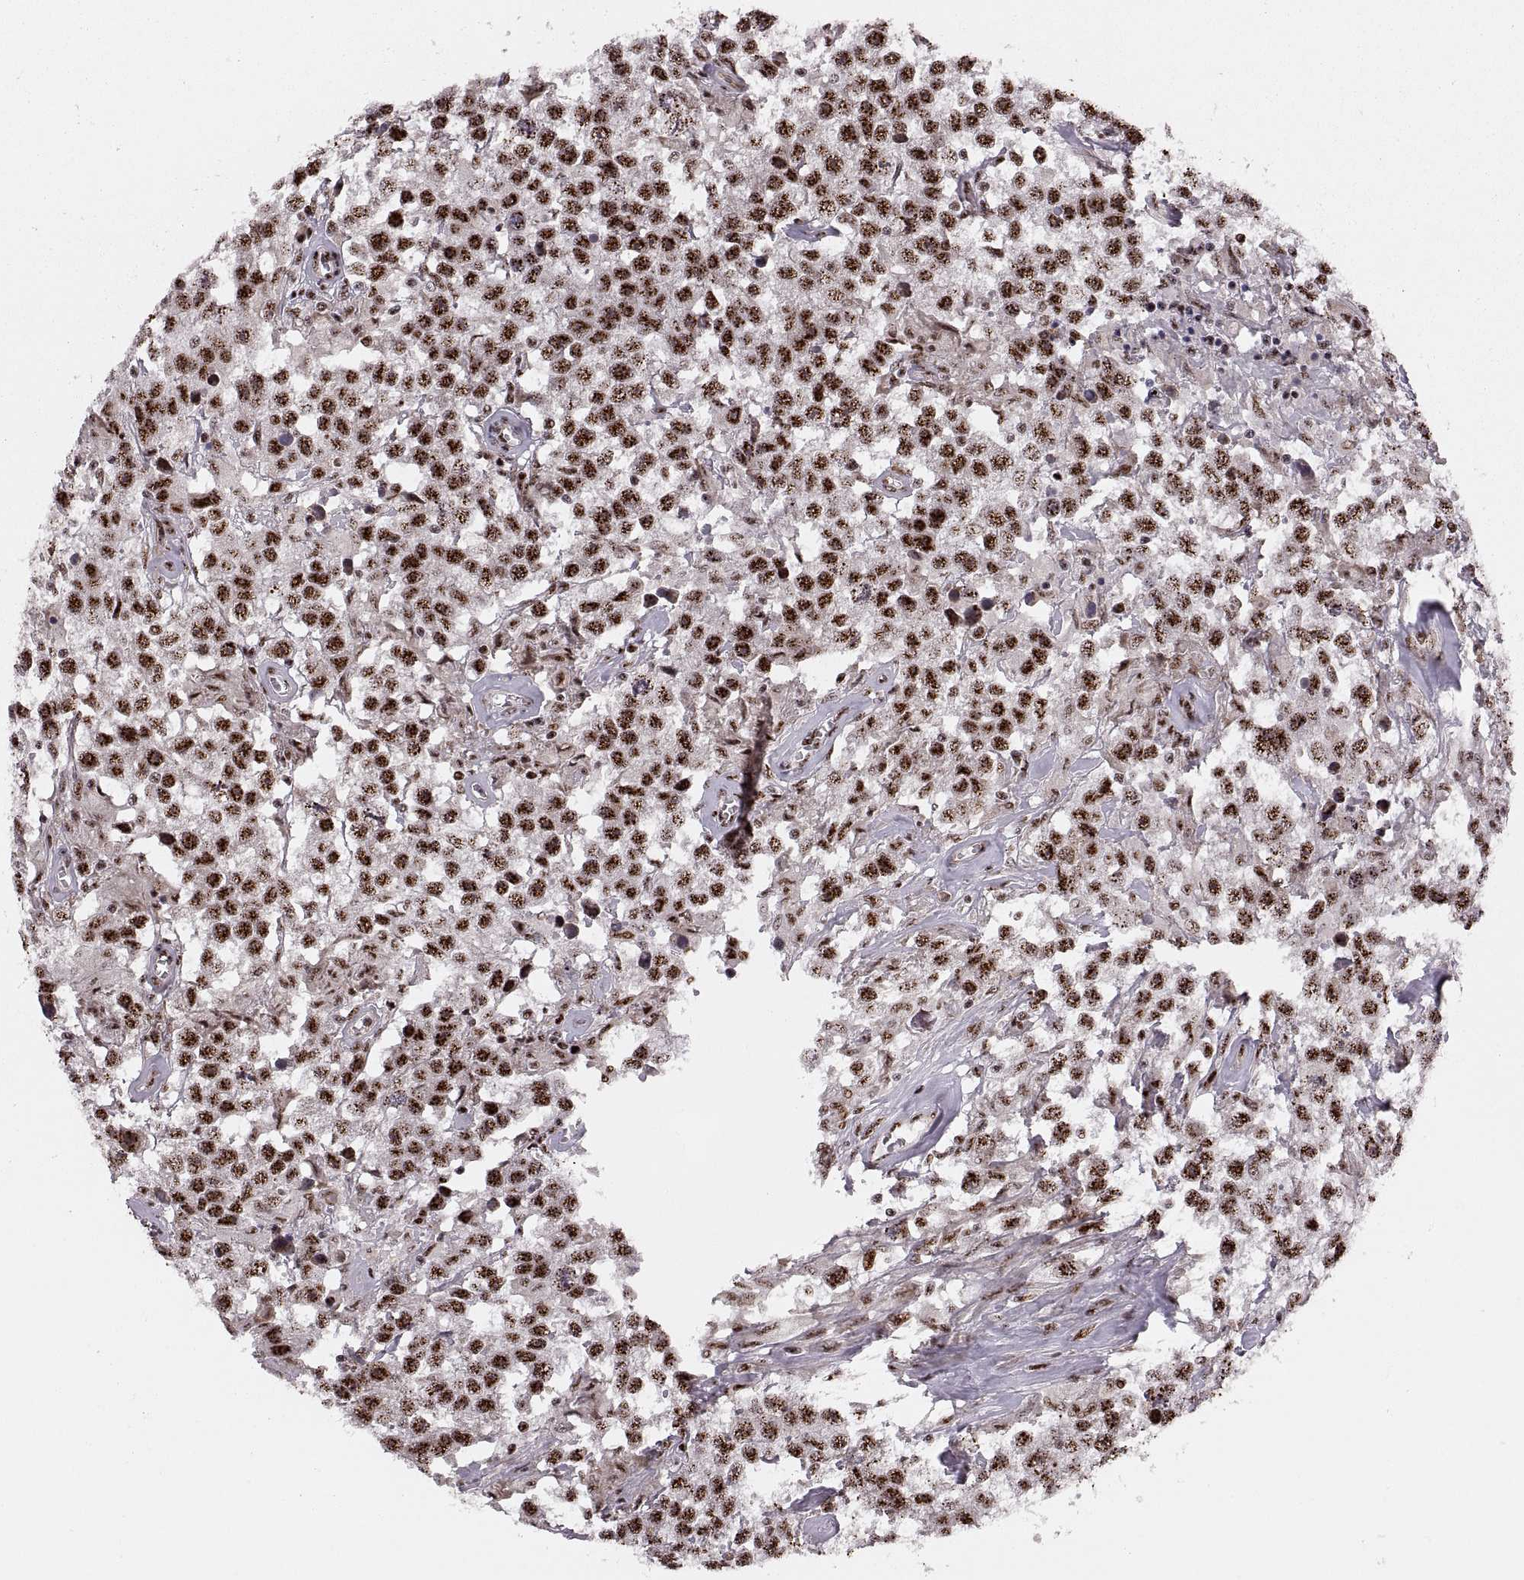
{"staining": {"intensity": "strong", "quantity": ">75%", "location": "nuclear"}, "tissue": "testis cancer", "cell_type": "Tumor cells", "image_type": "cancer", "snomed": [{"axis": "morphology", "description": "Seminoma, NOS"}, {"axis": "topography", "description": "Testis"}], "caption": "Testis cancer (seminoma) stained with a brown dye shows strong nuclear positive staining in approximately >75% of tumor cells.", "gene": "ZCCHC17", "patient": {"sex": "male", "age": 43}}